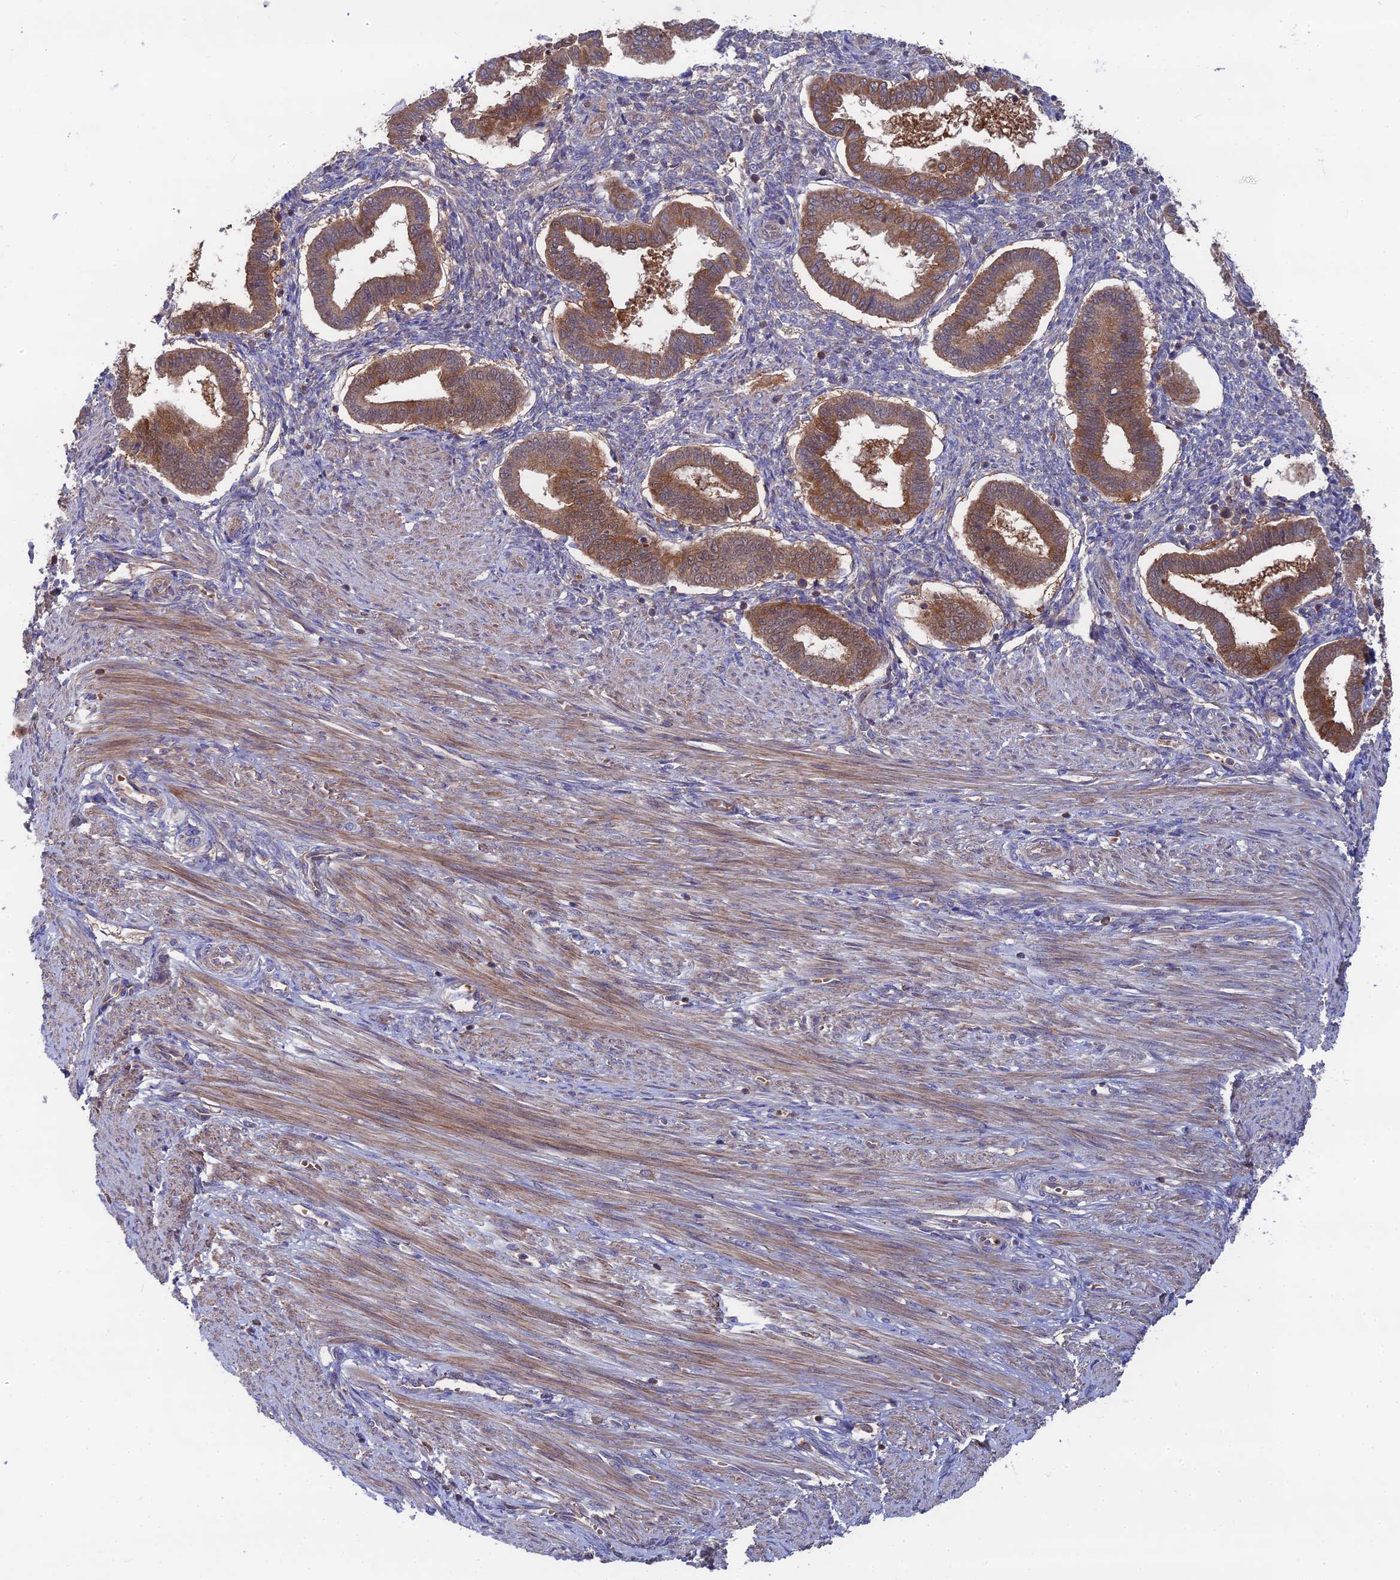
{"staining": {"intensity": "negative", "quantity": "none", "location": "none"}, "tissue": "endometrium", "cell_type": "Cells in endometrial stroma", "image_type": "normal", "snomed": [{"axis": "morphology", "description": "Normal tissue, NOS"}, {"axis": "topography", "description": "Endometrium"}], "caption": "This image is of benign endometrium stained with immunohistochemistry (IHC) to label a protein in brown with the nuclei are counter-stained blue. There is no positivity in cells in endometrial stroma. The staining was performed using DAB to visualize the protein expression in brown, while the nuclei were stained in blue with hematoxylin (Magnification: 20x).", "gene": "RPIA", "patient": {"sex": "female", "age": 24}}